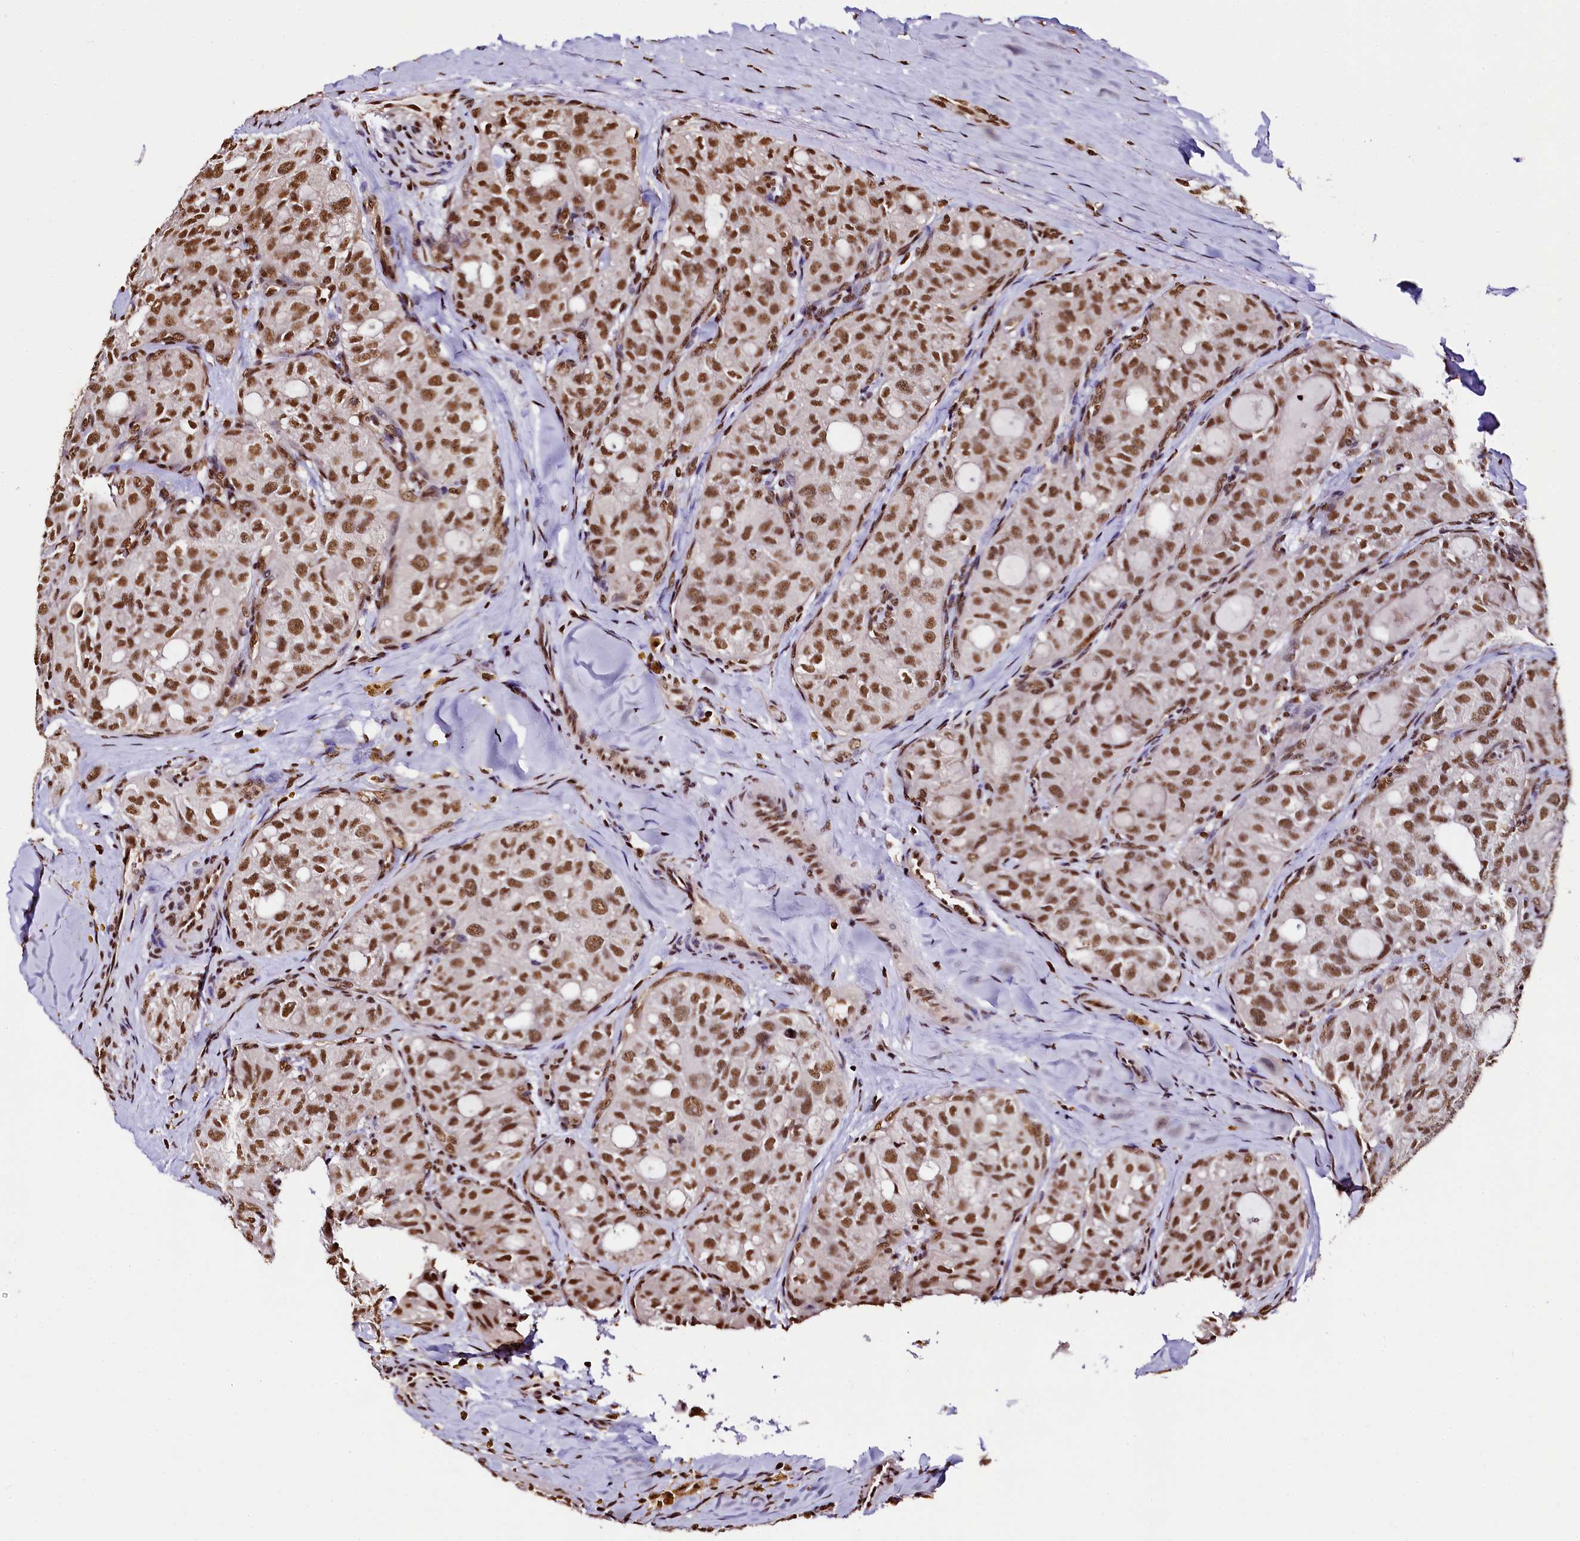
{"staining": {"intensity": "strong", "quantity": ">75%", "location": "nuclear"}, "tissue": "thyroid cancer", "cell_type": "Tumor cells", "image_type": "cancer", "snomed": [{"axis": "morphology", "description": "Follicular adenoma carcinoma, NOS"}, {"axis": "topography", "description": "Thyroid gland"}], "caption": "Brown immunohistochemical staining in thyroid follicular adenoma carcinoma reveals strong nuclear expression in approximately >75% of tumor cells.", "gene": "SNRPD2", "patient": {"sex": "male", "age": 75}}